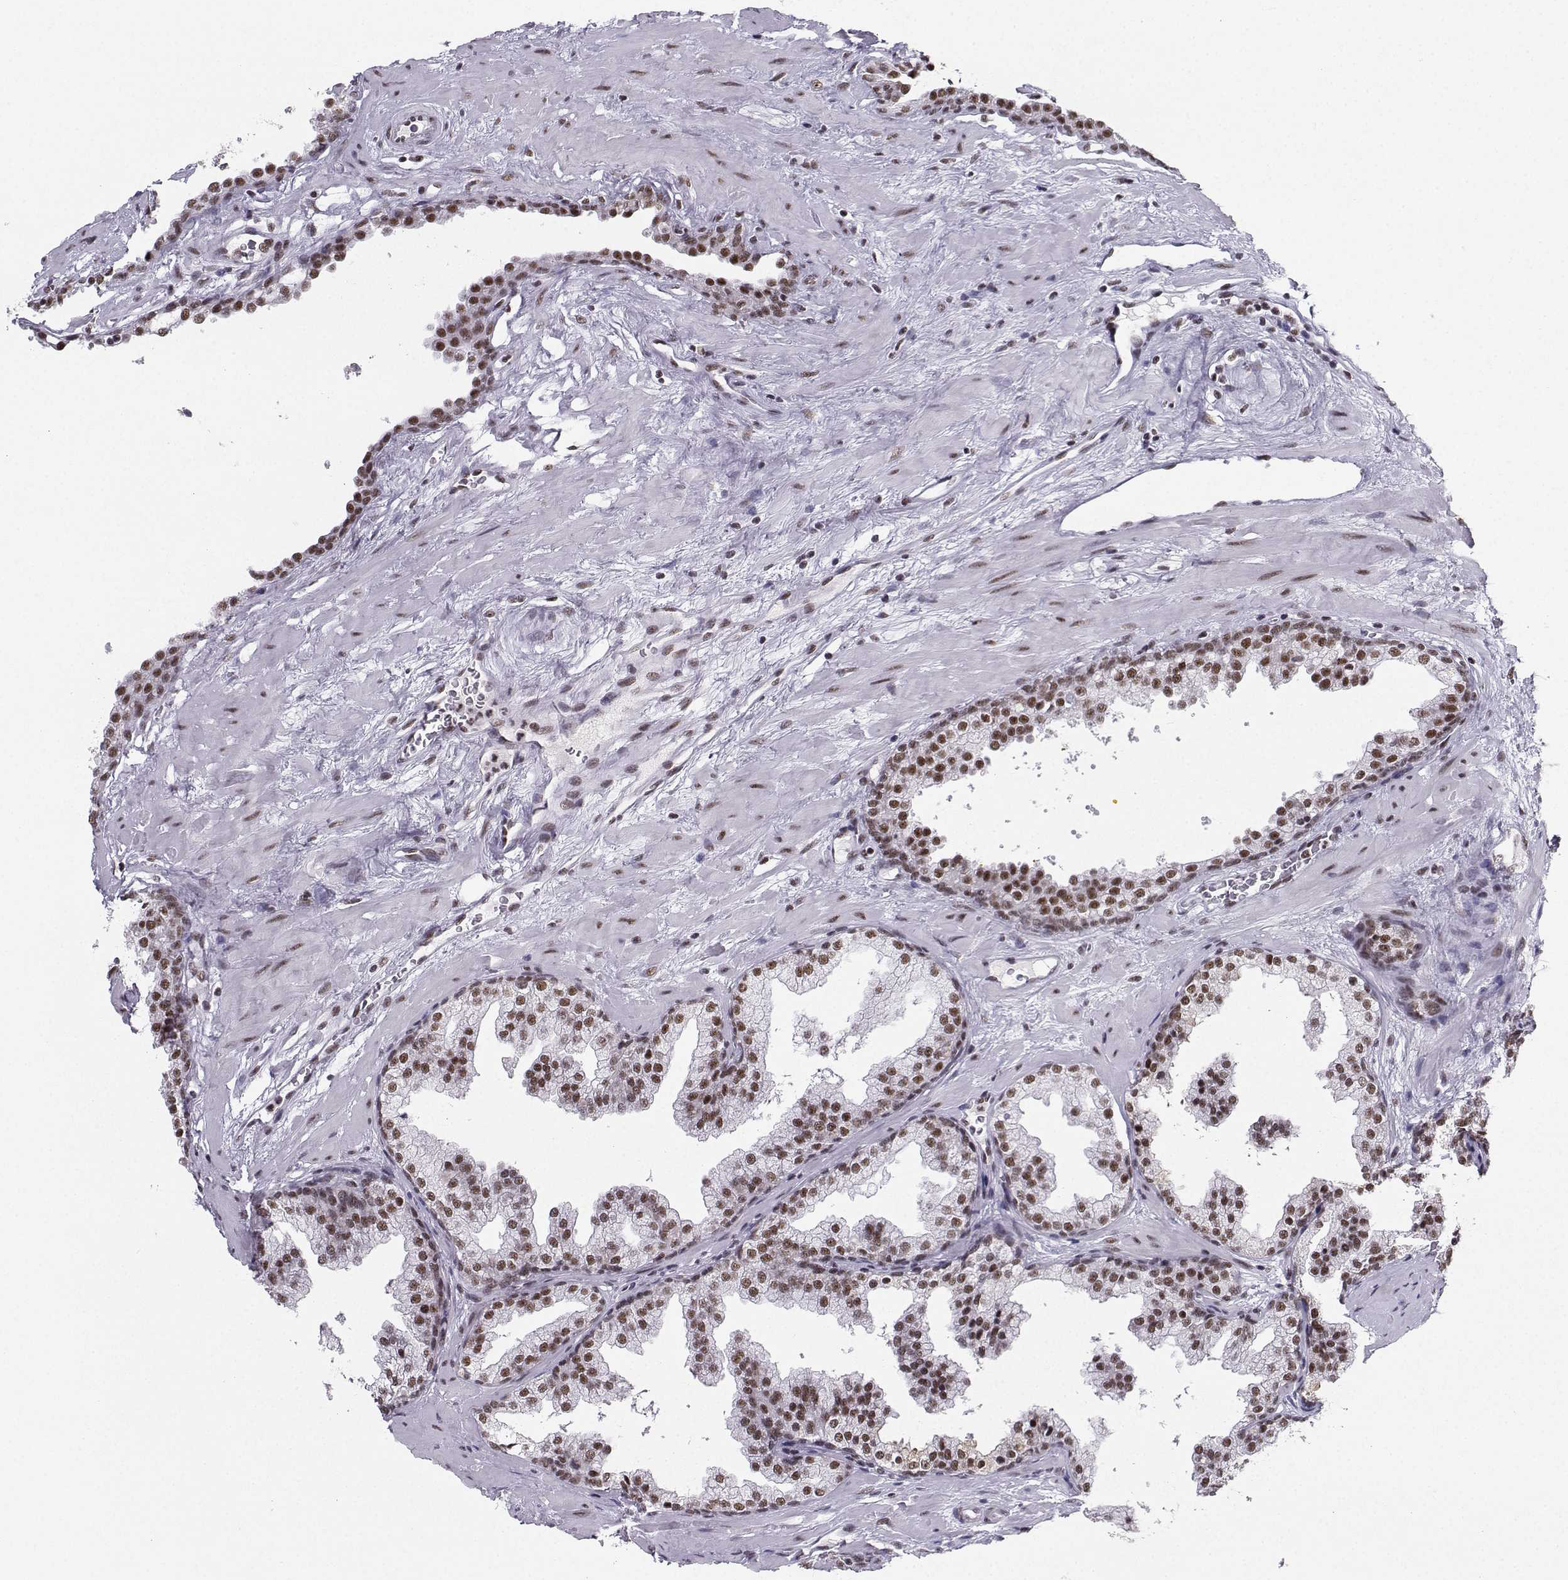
{"staining": {"intensity": "moderate", "quantity": "25%-75%", "location": "nuclear"}, "tissue": "prostate cancer", "cell_type": "Tumor cells", "image_type": "cancer", "snomed": [{"axis": "morphology", "description": "Adenocarcinoma, NOS"}, {"axis": "topography", "description": "Prostate"}], "caption": "About 25%-75% of tumor cells in adenocarcinoma (prostate) reveal moderate nuclear protein expression as visualized by brown immunohistochemical staining.", "gene": "SNRPB2", "patient": {"sex": "male", "age": 66}}